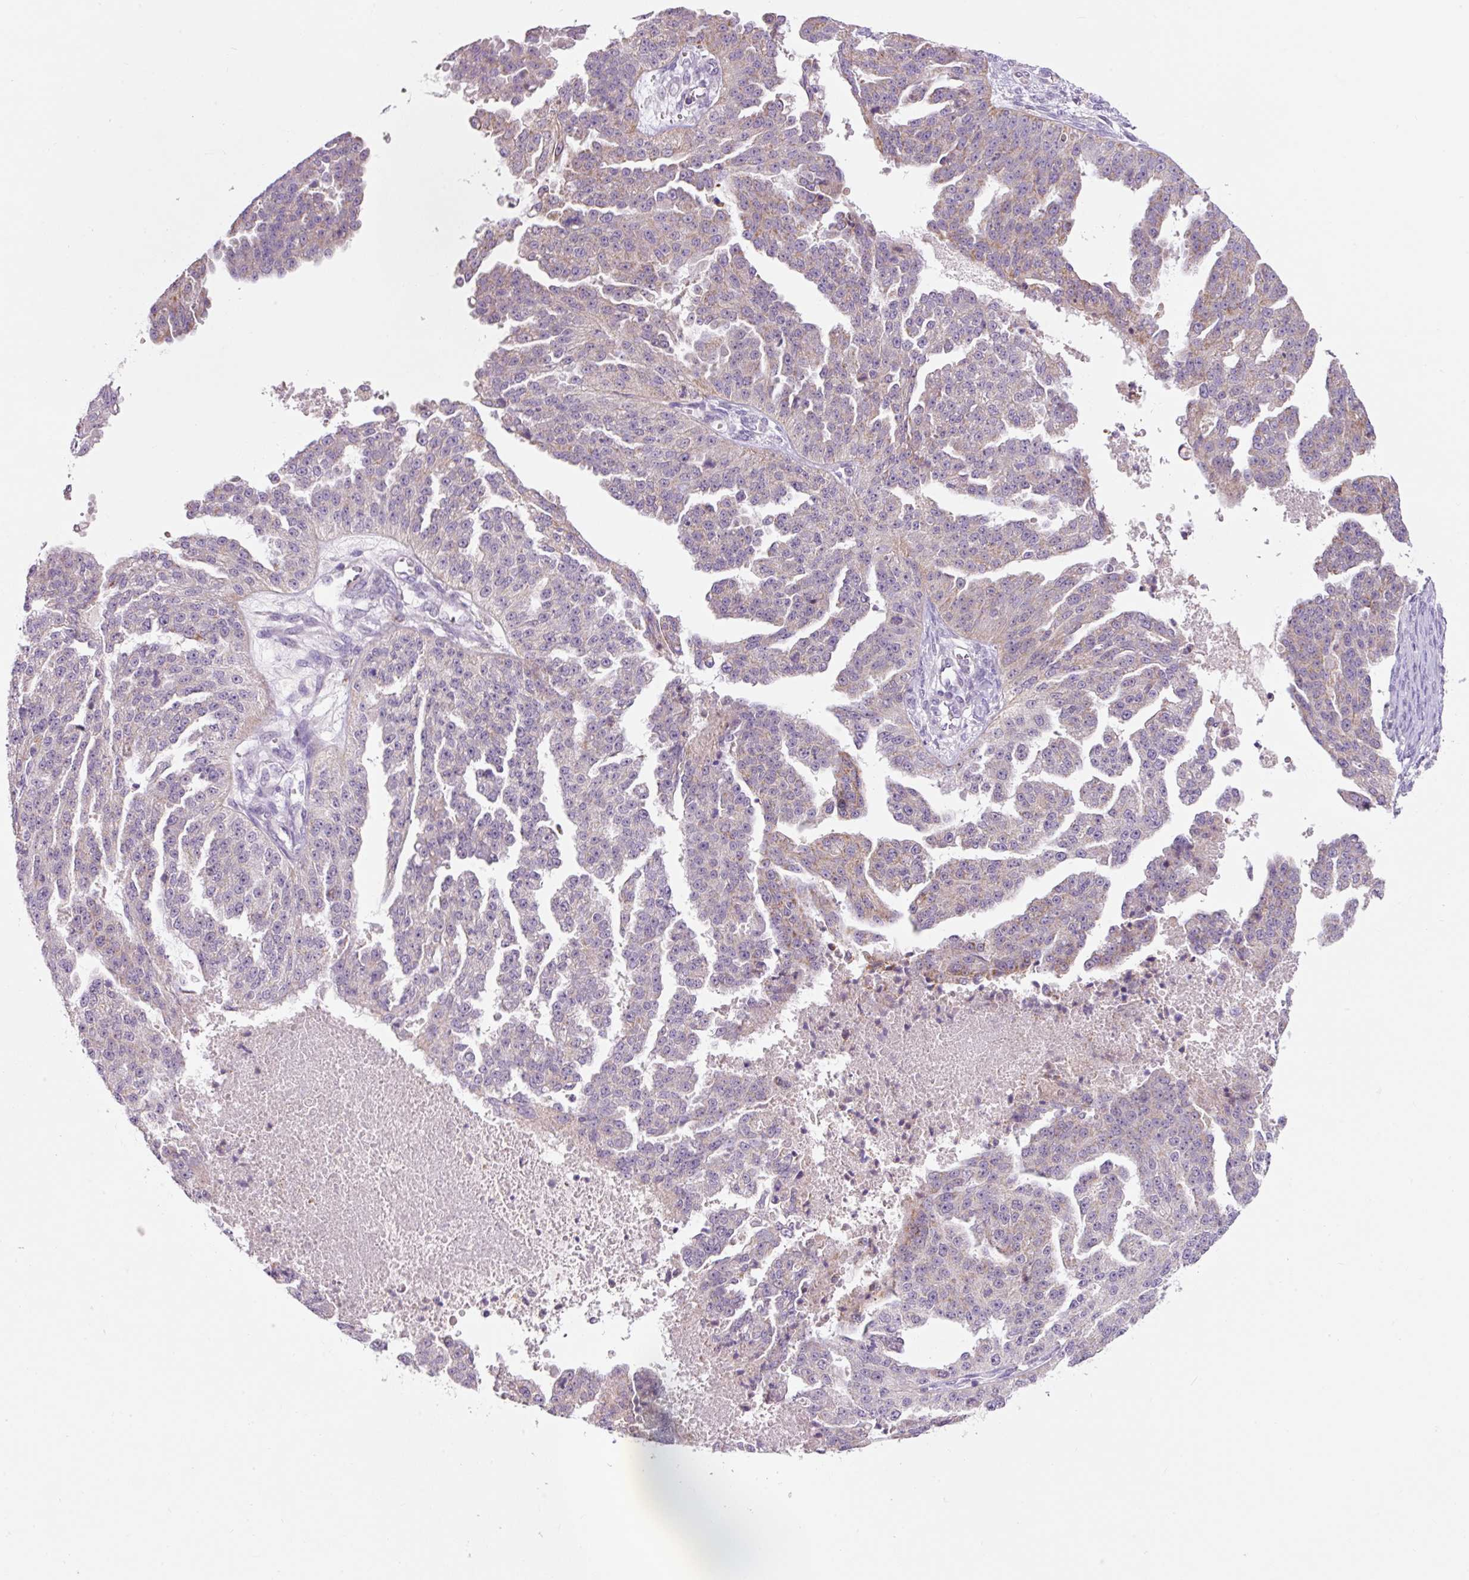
{"staining": {"intensity": "weak", "quantity": "<25%", "location": "cytoplasmic/membranous"}, "tissue": "ovarian cancer", "cell_type": "Tumor cells", "image_type": "cancer", "snomed": [{"axis": "morphology", "description": "Cystadenocarcinoma, serous, NOS"}, {"axis": "topography", "description": "Ovary"}], "caption": "Immunohistochemistry (IHC) of human ovarian serous cystadenocarcinoma shows no staining in tumor cells.", "gene": "PCK2", "patient": {"sex": "female", "age": 58}}